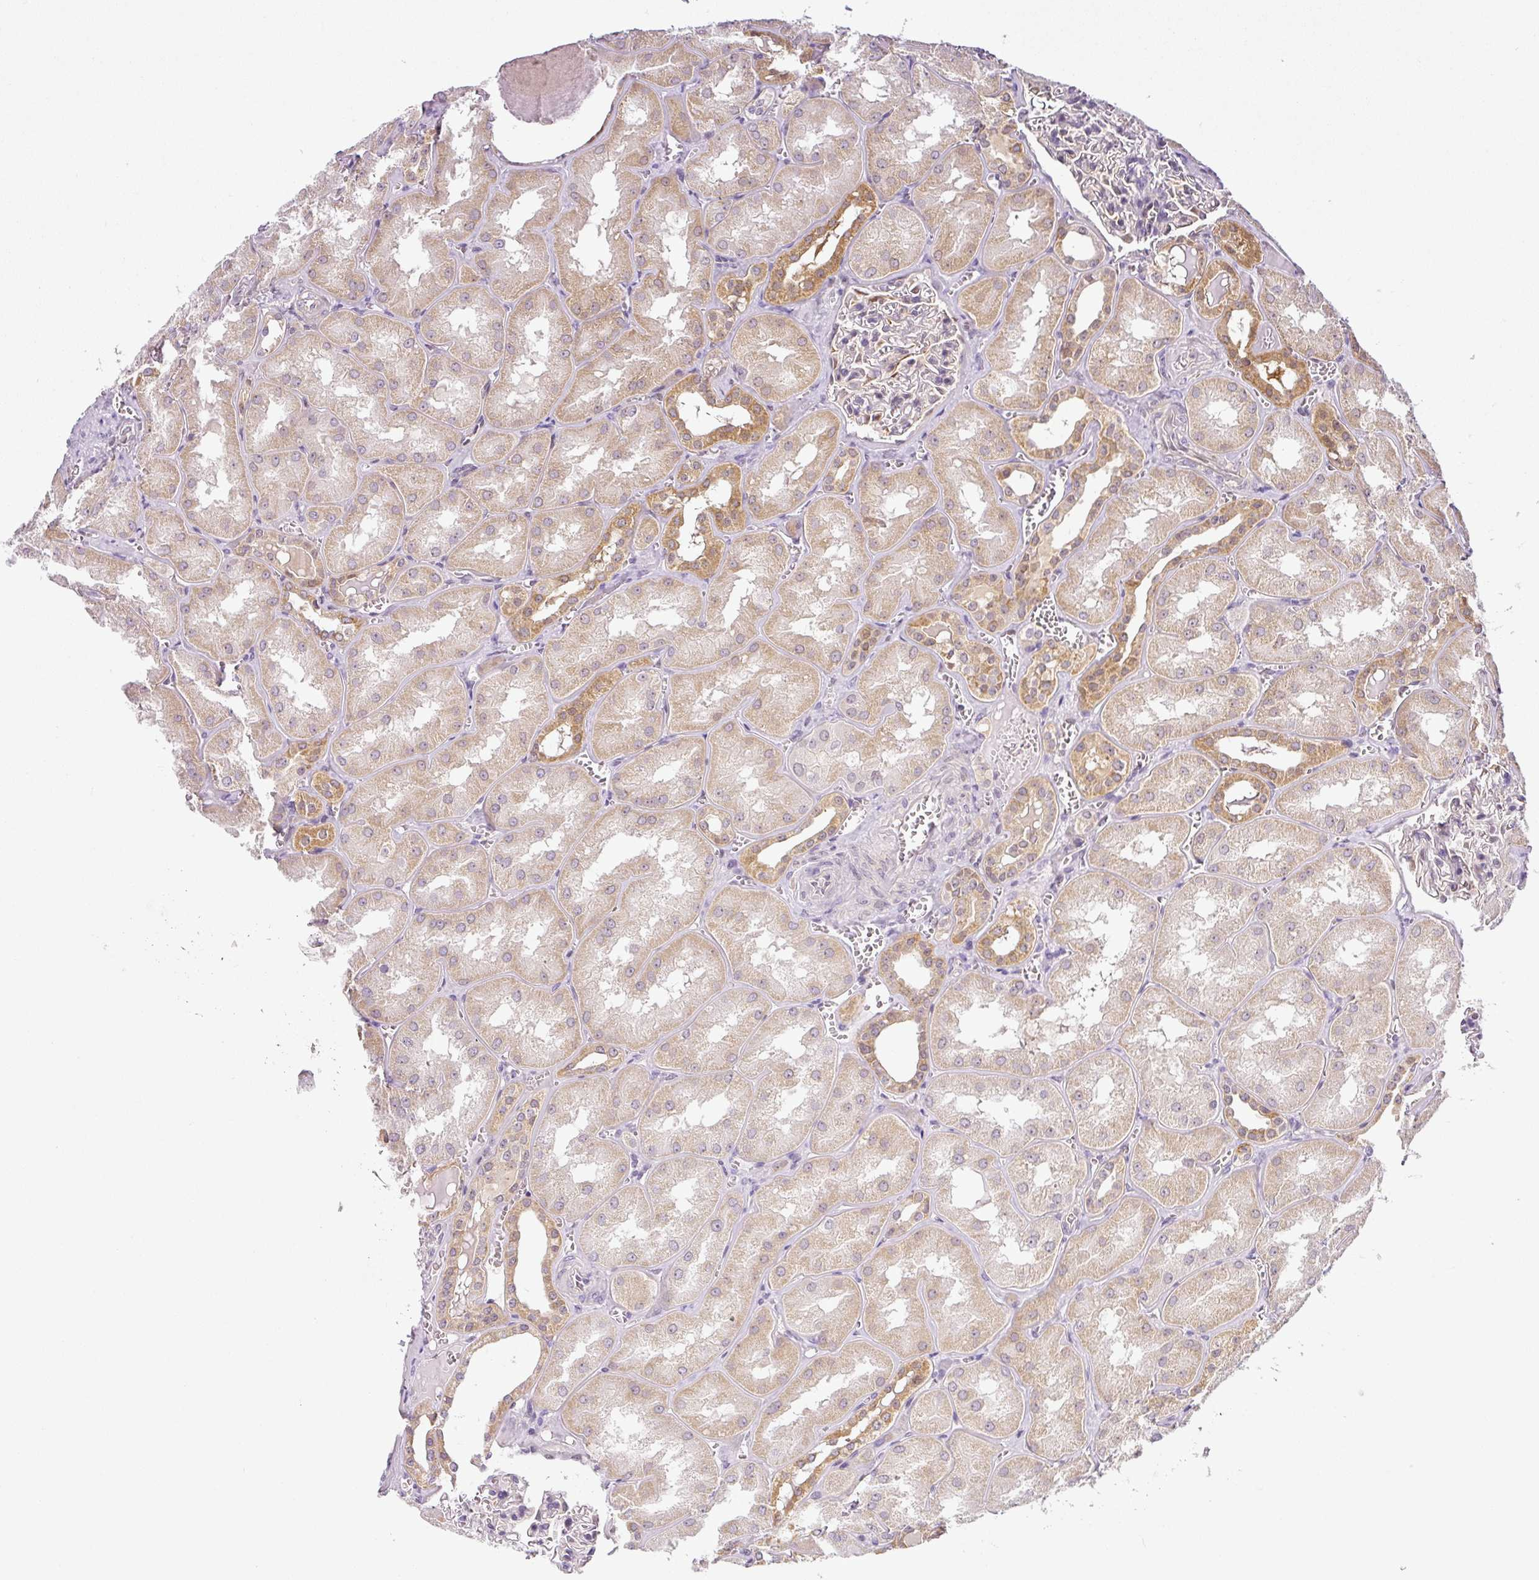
{"staining": {"intensity": "moderate", "quantity": "<25%", "location": "cytoplasmic/membranous"}, "tissue": "kidney", "cell_type": "Cells in glomeruli", "image_type": "normal", "snomed": [{"axis": "morphology", "description": "Normal tissue, NOS"}, {"axis": "topography", "description": "Kidney"}], "caption": "This image exhibits IHC staining of benign human kidney, with low moderate cytoplasmic/membranous expression in approximately <25% of cells in glomeruli.", "gene": "NDUFB2", "patient": {"sex": "male", "age": 61}}